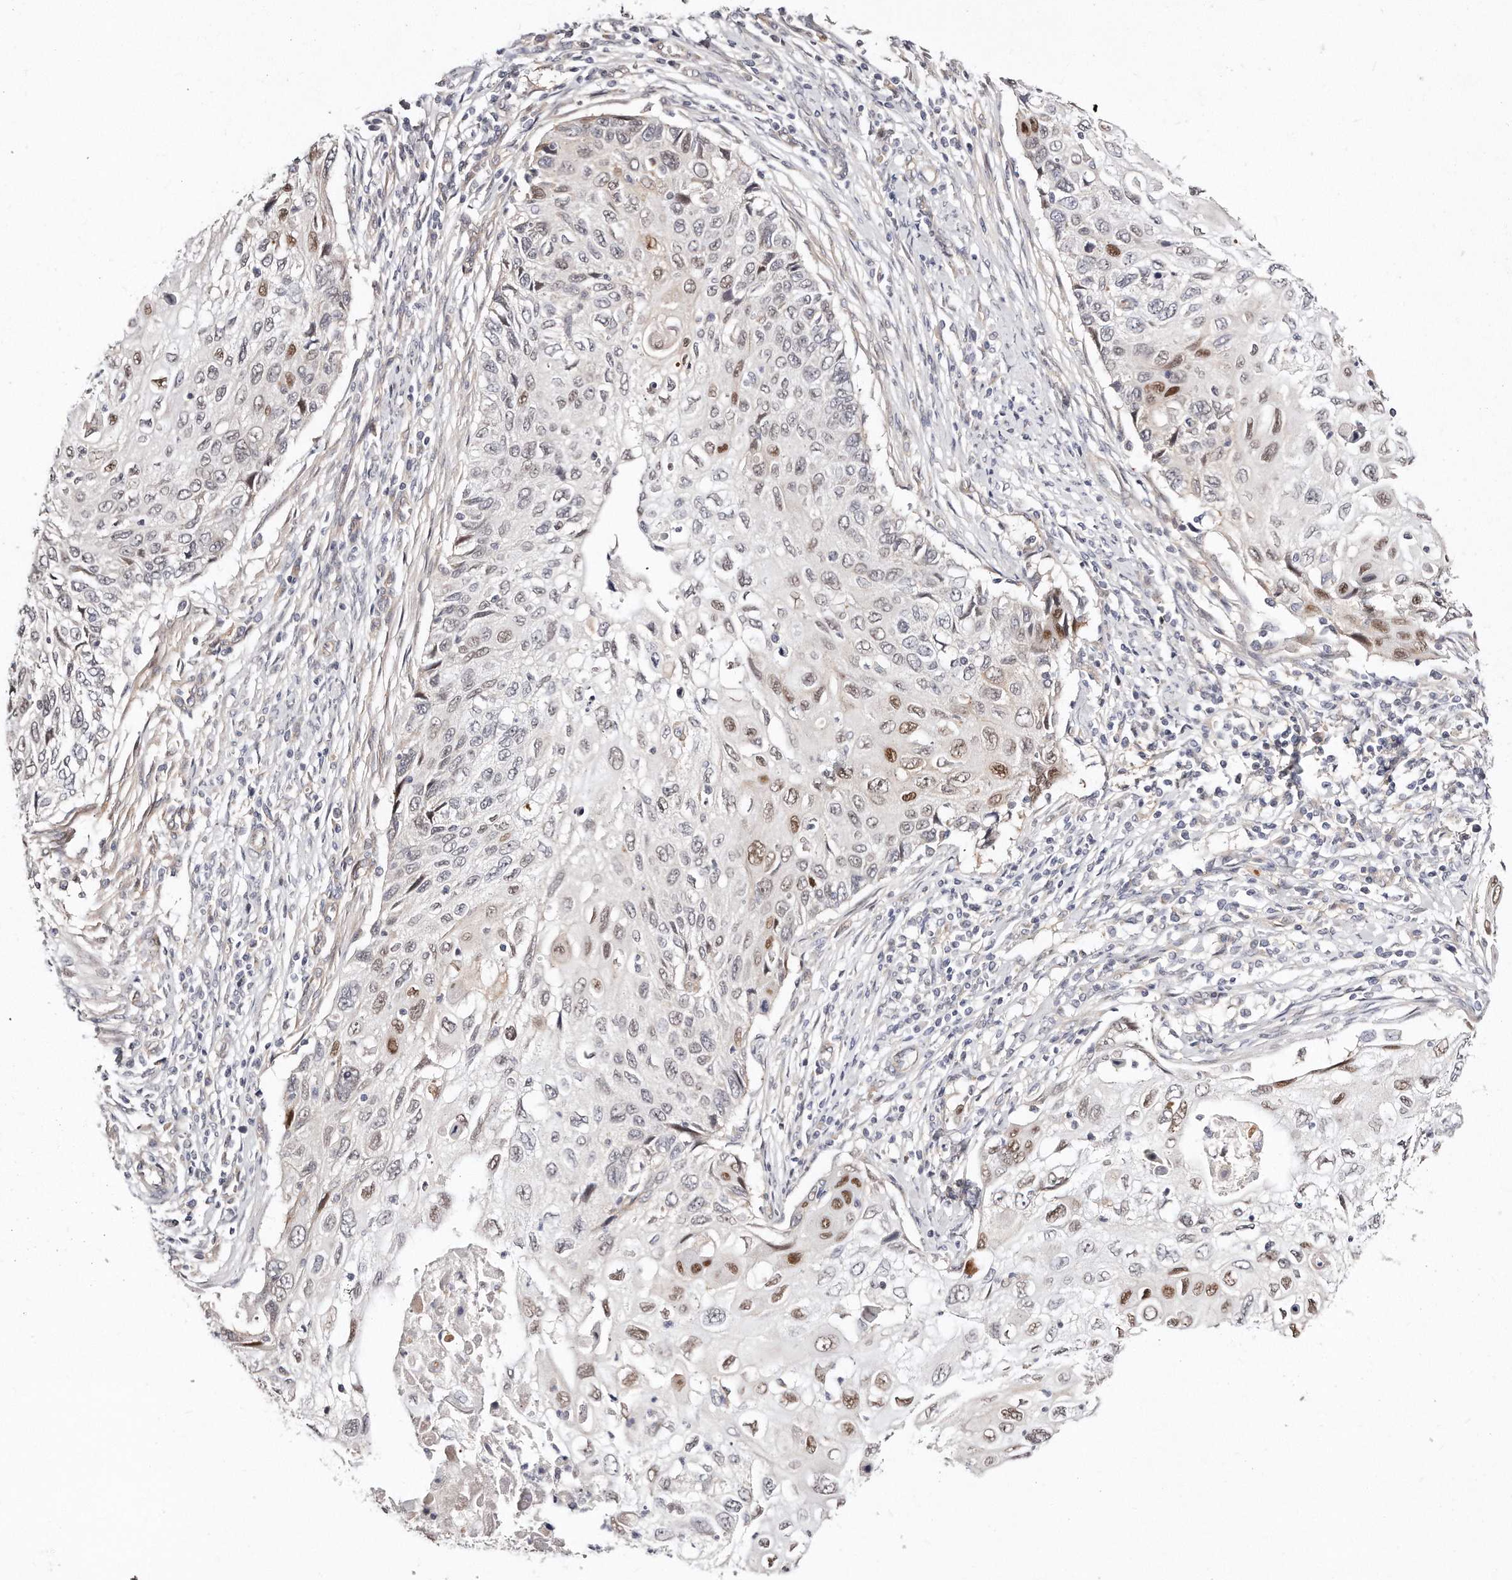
{"staining": {"intensity": "moderate", "quantity": "25%-75%", "location": "nuclear"}, "tissue": "cervical cancer", "cell_type": "Tumor cells", "image_type": "cancer", "snomed": [{"axis": "morphology", "description": "Squamous cell carcinoma, NOS"}, {"axis": "topography", "description": "Cervix"}], "caption": "A brown stain highlights moderate nuclear positivity of a protein in human cervical cancer (squamous cell carcinoma) tumor cells. The staining was performed using DAB (3,3'-diaminobenzidine) to visualize the protein expression in brown, while the nuclei were stained in blue with hematoxylin (Magnification: 20x).", "gene": "CASZ1", "patient": {"sex": "female", "age": 70}}